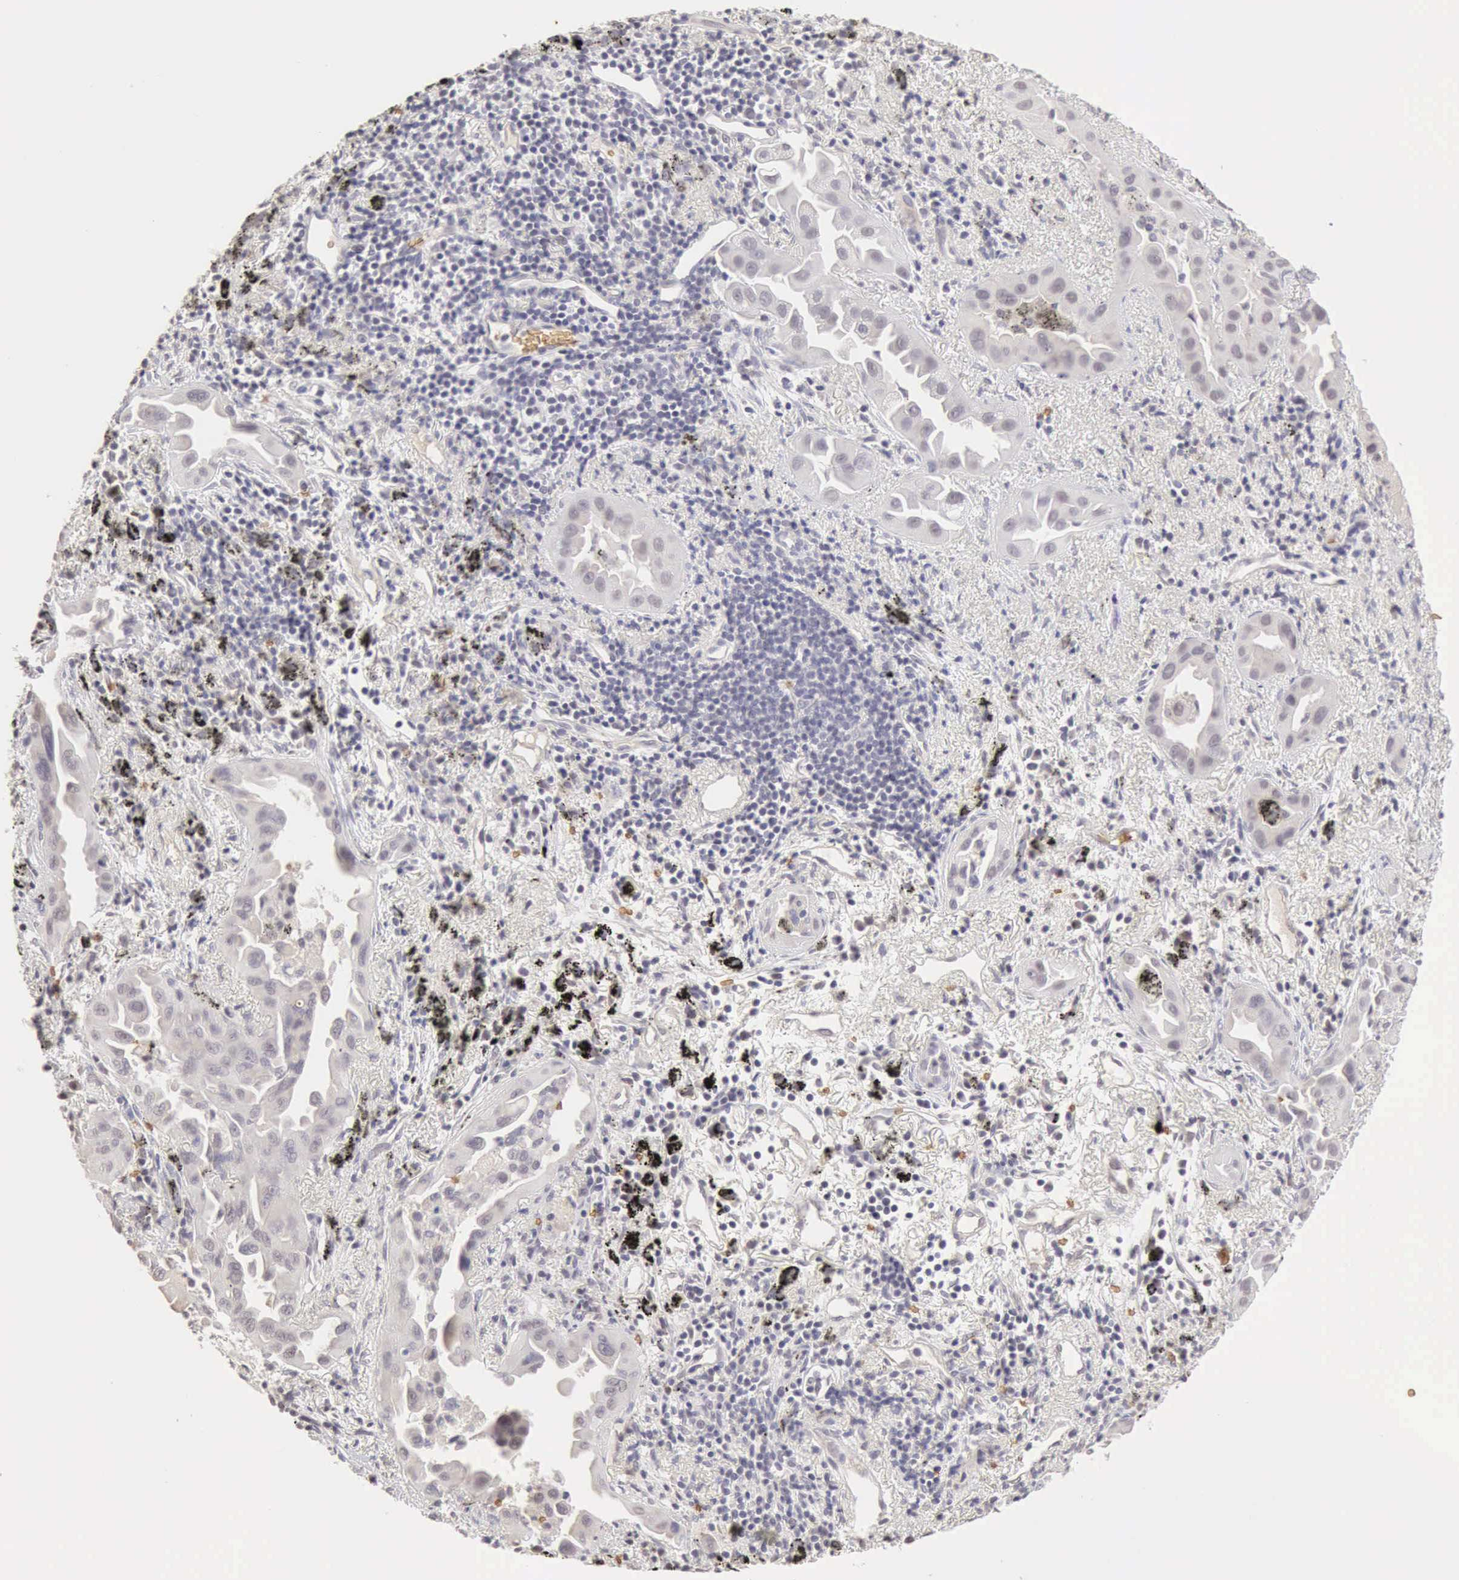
{"staining": {"intensity": "negative", "quantity": "none", "location": "none"}, "tissue": "lung cancer", "cell_type": "Tumor cells", "image_type": "cancer", "snomed": [{"axis": "morphology", "description": "Adenocarcinoma, NOS"}, {"axis": "topography", "description": "Lung"}], "caption": "Immunohistochemistry (IHC) photomicrograph of neoplastic tissue: lung cancer stained with DAB (3,3'-diaminobenzidine) displays no significant protein positivity in tumor cells. The staining was performed using DAB (3,3'-diaminobenzidine) to visualize the protein expression in brown, while the nuclei were stained in blue with hematoxylin (Magnification: 20x).", "gene": "CFI", "patient": {"sex": "male", "age": 68}}